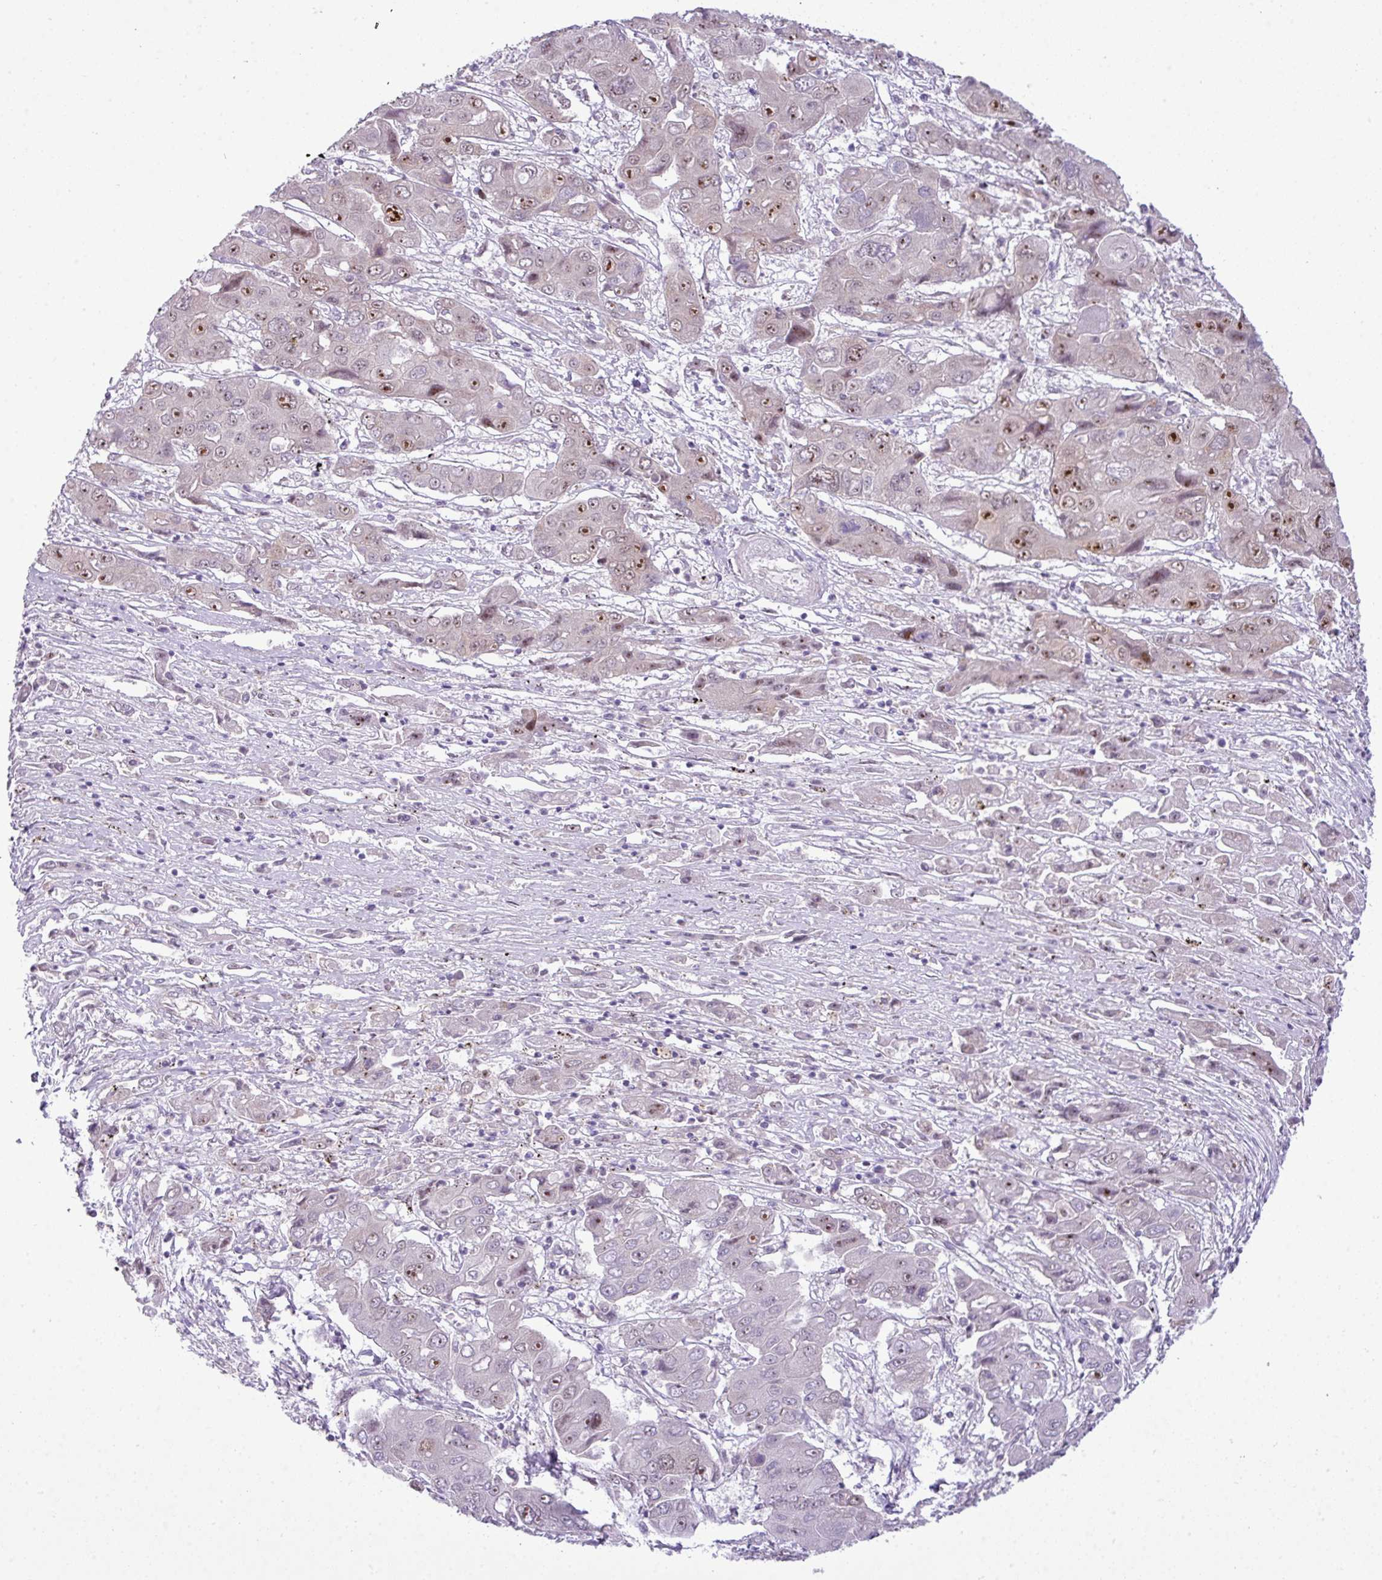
{"staining": {"intensity": "strong", "quantity": "25%-75%", "location": "nuclear"}, "tissue": "liver cancer", "cell_type": "Tumor cells", "image_type": "cancer", "snomed": [{"axis": "morphology", "description": "Cholangiocarcinoma"}, {"axis": "topography", "description": "Liver"}], "caption": "Liver cholangiocarcinoma was stained to show a protein in brown. There is high levels of strong nuclear staining in approximately 25%-75% of tumor cells.", "gene": "MAK16", "patient": {"sex": "male", "age": 67}}